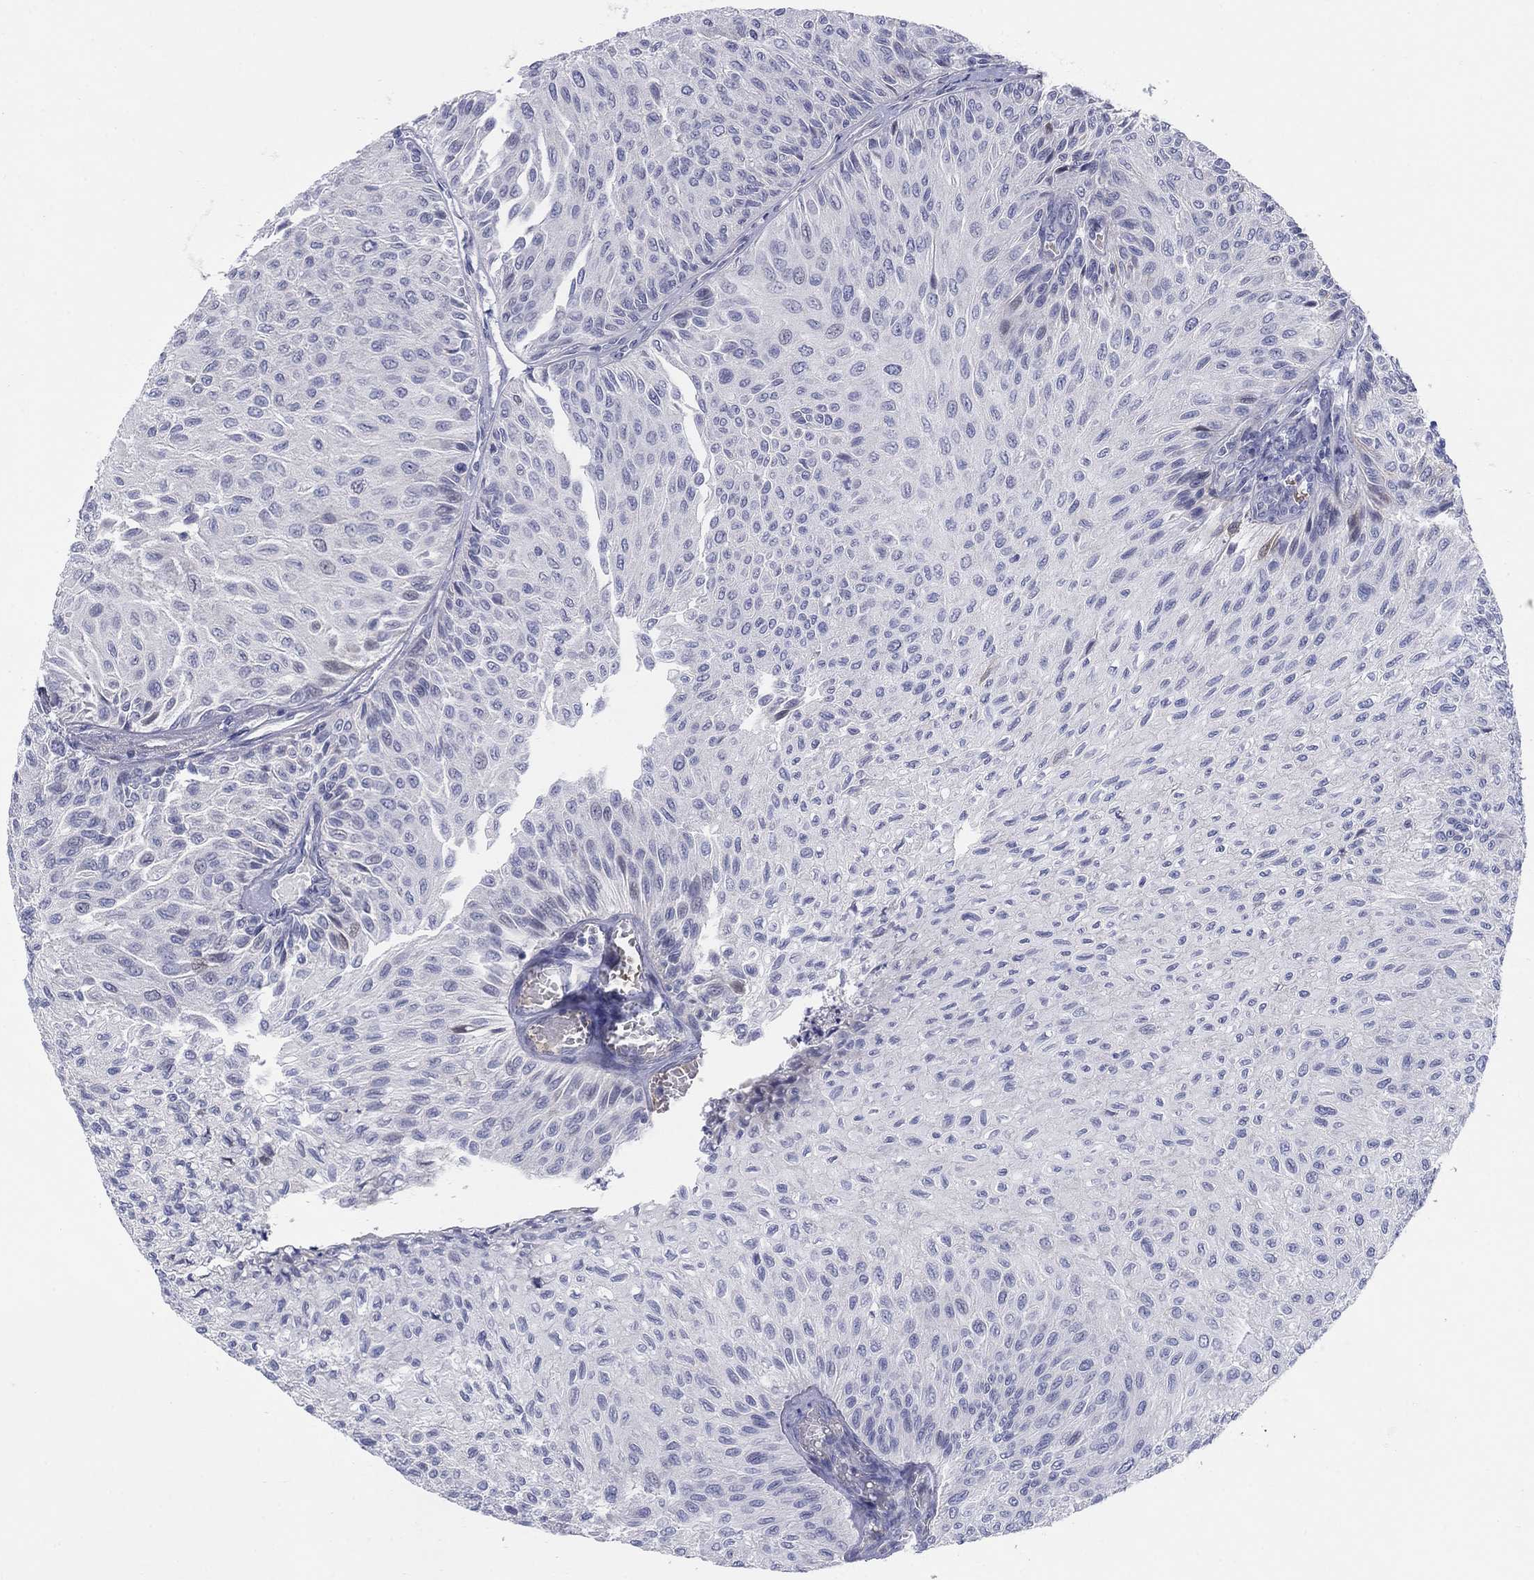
{"staining": {"intensity": "negative", "quantity": "none", "location": "none"}, "tissue": "urothelial cancer", "cell_type": "Tumor cells", "image_type": "cancer", "snomed": [{"axis": "morphology", "description": "Urothelial carcinoma, Low grade"}, {"axis": "topography", "description": "Urinary bladder"}], "caption": "High power microscopy micrograph of an immunohistochemistry (IHC) micrograph of urothelial carcinoma (low-grade), revealing no significant positivity in tumor cells.", "gene": "HEATR4", "patient": {"sex": "male", "age": 78}}